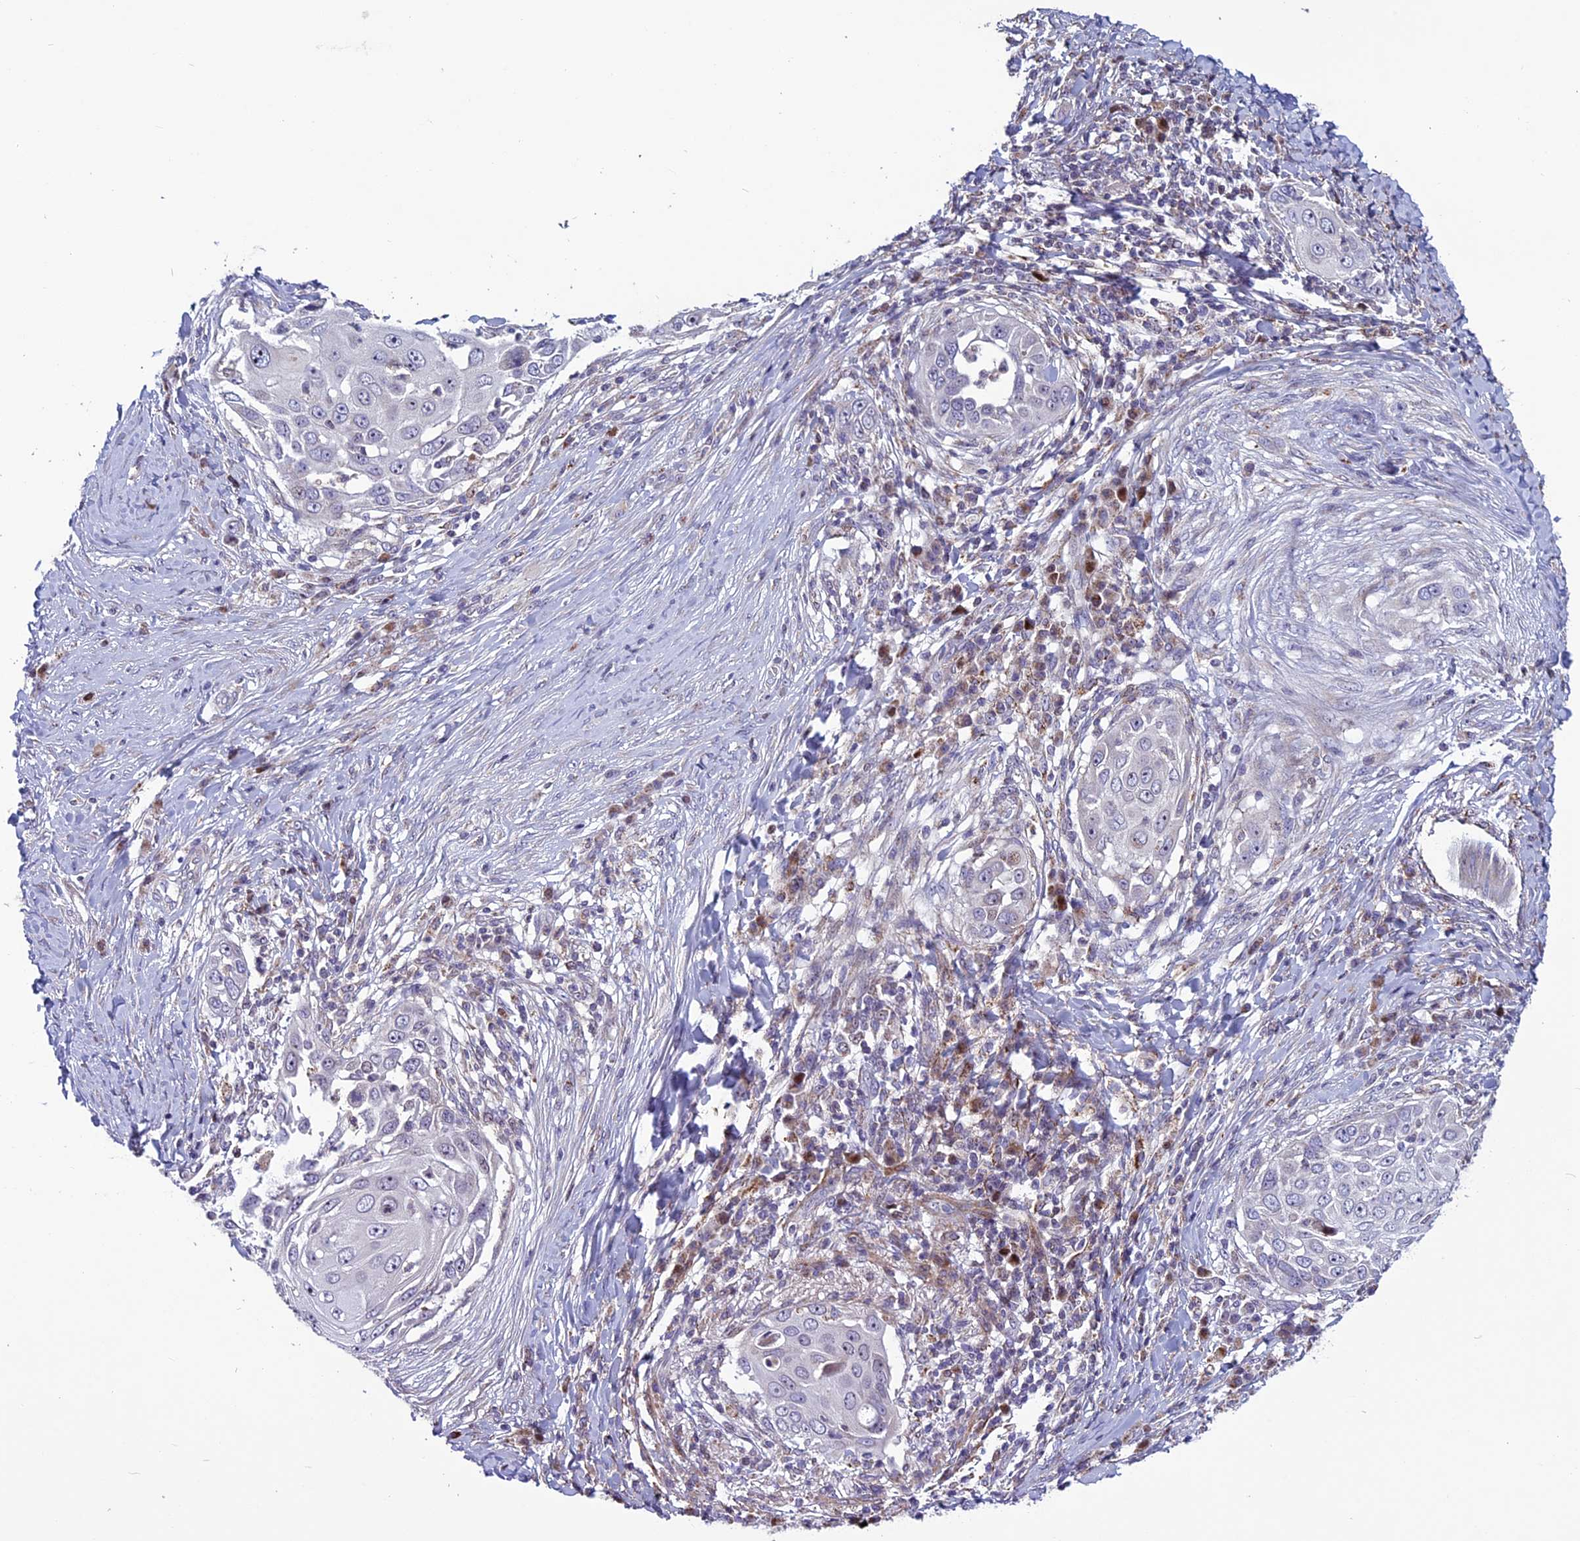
{"staining": {"intensity": "negative", "quantity": "none", "location": "none"}, "tissue": "skin cancer", "cell_type": "Tumor cells", "image_type": "cancer", "snomed": [{"axis": "morphology", "description": "Squamous cell carcinoma, NOS"}, {"axis": "topography", "description": "Skin"}], "caption": "Micrograph shows no significant protein staining in tumor cells of skin squamous cell carcinoma.", "gene": "MIEF2", "patient": {"sex": "female", "age": 44}}